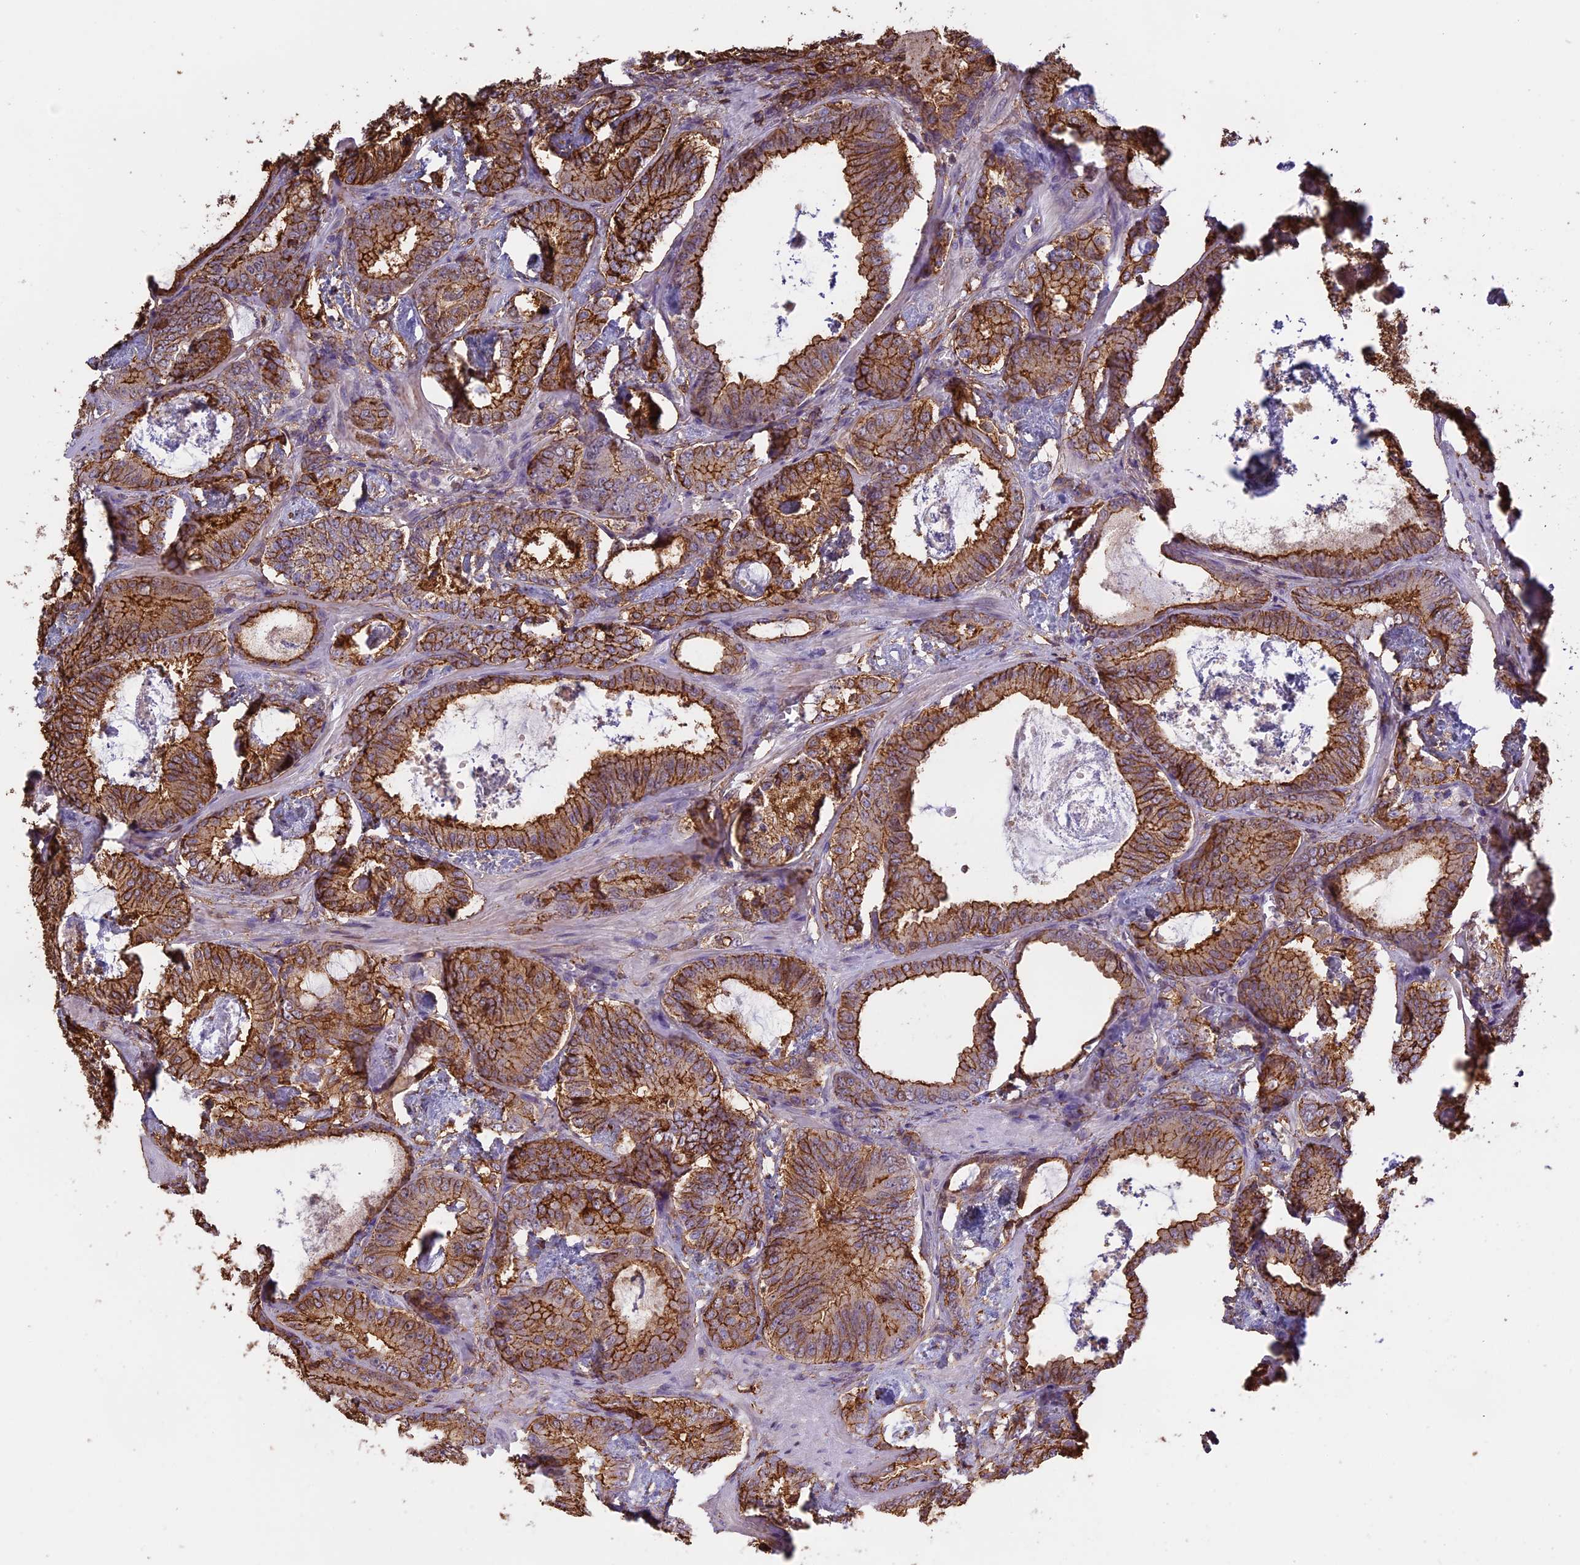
{"staining": {"intensity": "moderate", "quantity": ">75%", "location": "cytoplasmic/membranous"}, "tissue": "prostate cancer", "cell_type": "Tumor cells", "image_type": "cancer", "snomed": [{"axis": "morphology", "description": "Adenocarcinoma, Low grade"}, {"axis": "topography", "description": "Prostate"}], "caption": "Protein staining of prostate cancer (adenocarcinoma (low-grade)) tissue reveals moderate cytoplasmic/membranous positivity in about >75% of tumor cells. Using DAB (brown) and hematoxylin (blue) stains, captured at high magnification using brightfield microscopy.", "gene": "TMEM255B", "patient": {"sex": "male", "age": 60}}